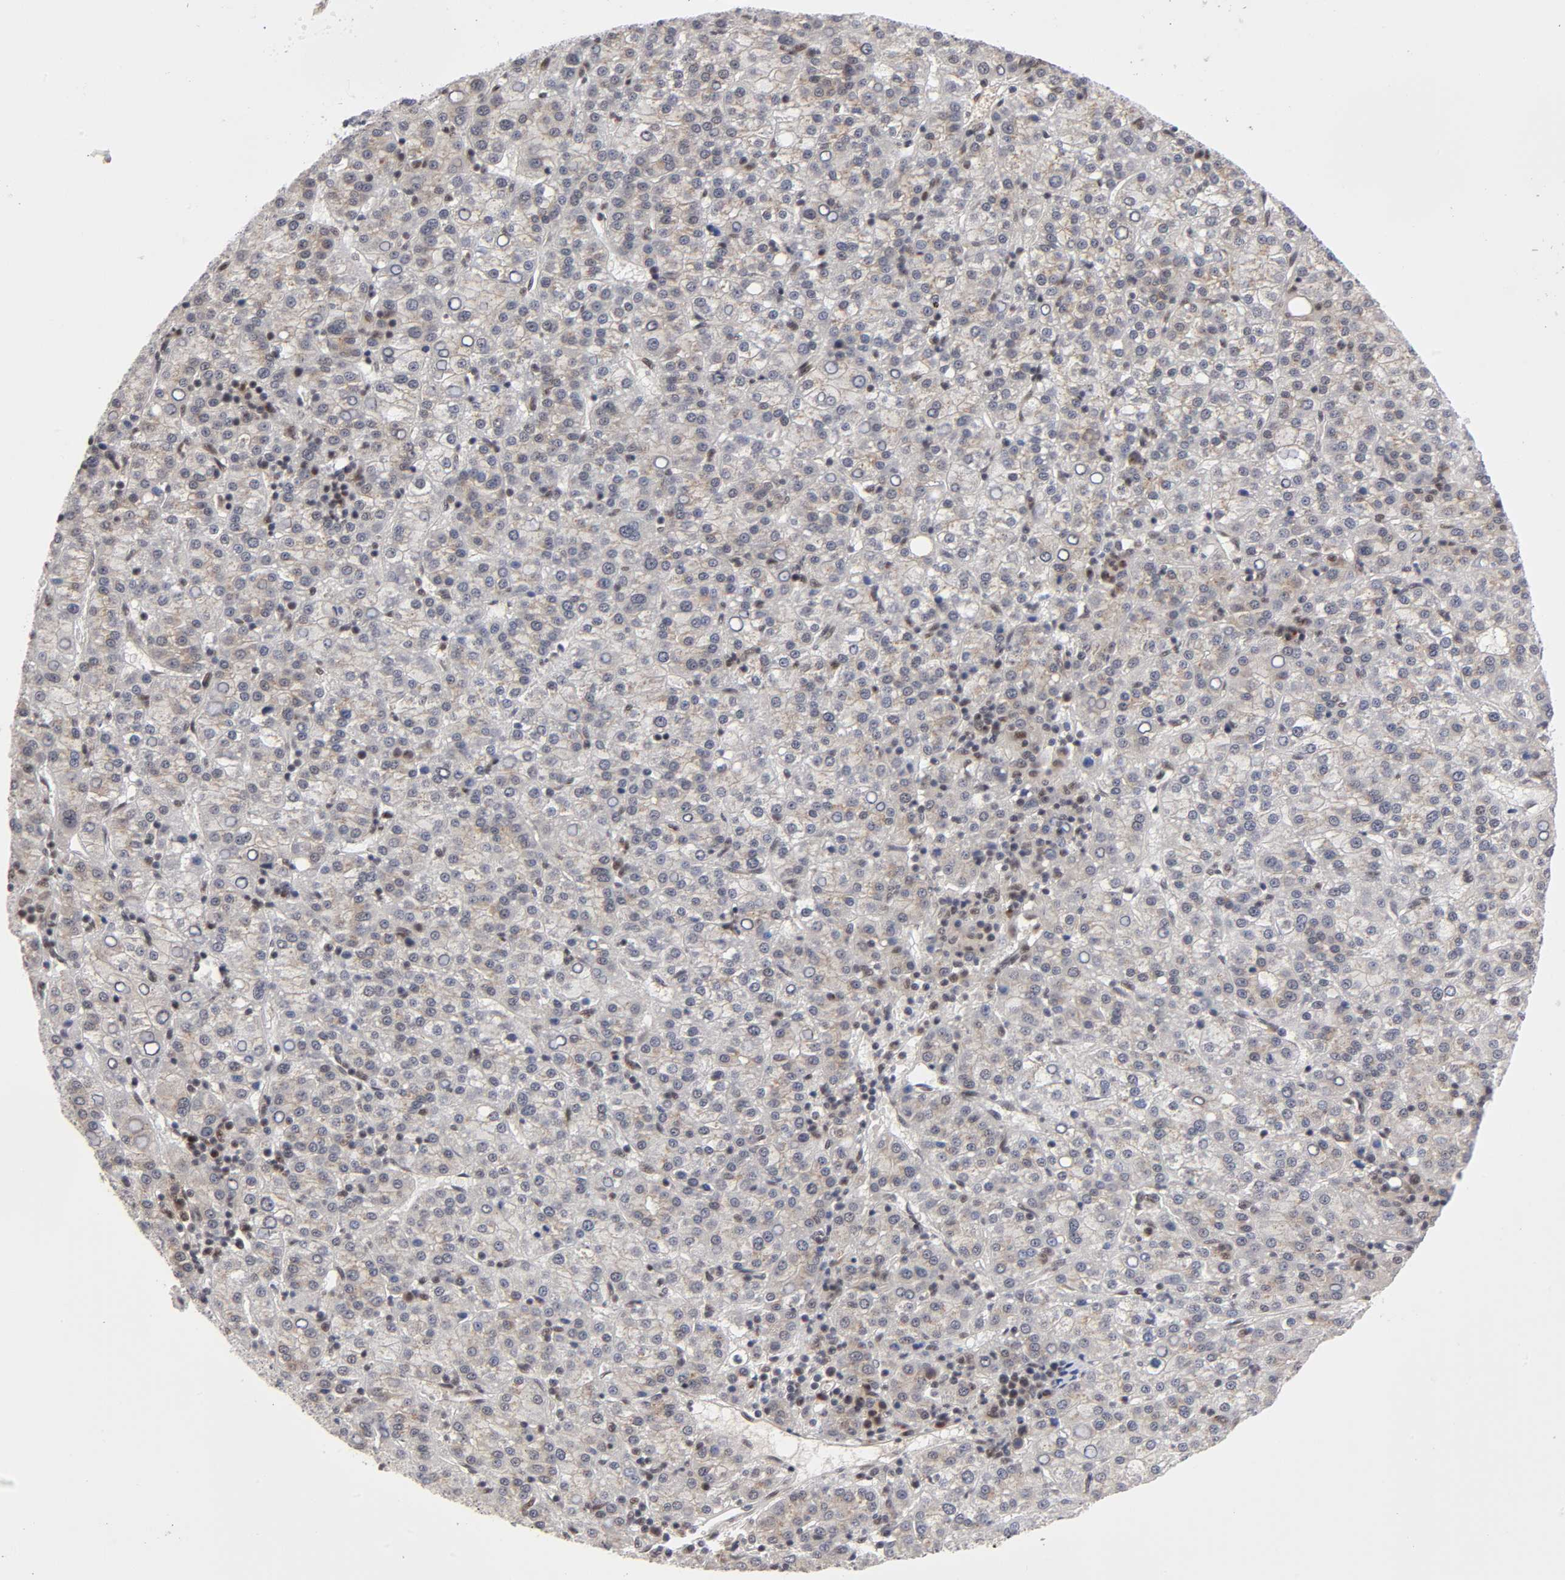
{"staining": {"intensity": "moderate", "quantity": "<25%", "location": "cytoplasmic/membranous"}, "tissue": "liver cancer", "cell_type": "Tumor cells", "image_type": "cancer", "snomed": [{"axis": "morphology", "description": "Carcinoma, Hepatocellular, NOS"}, {"axis": "topography", "description": "Liver"}], "caption": "Immunohistochemistry (IHC) image of neoplastic tissue: hepatocellular carcinoma (liver) stained using IHC exhibits low levels of moderate protein expression localized specifically in the cytoplasmic/membranous of tumor cells, appearing as a cytoplasmic/membranous brown color.", "gene": "EP300", "patient": {"sex": "female", "age": 58}}